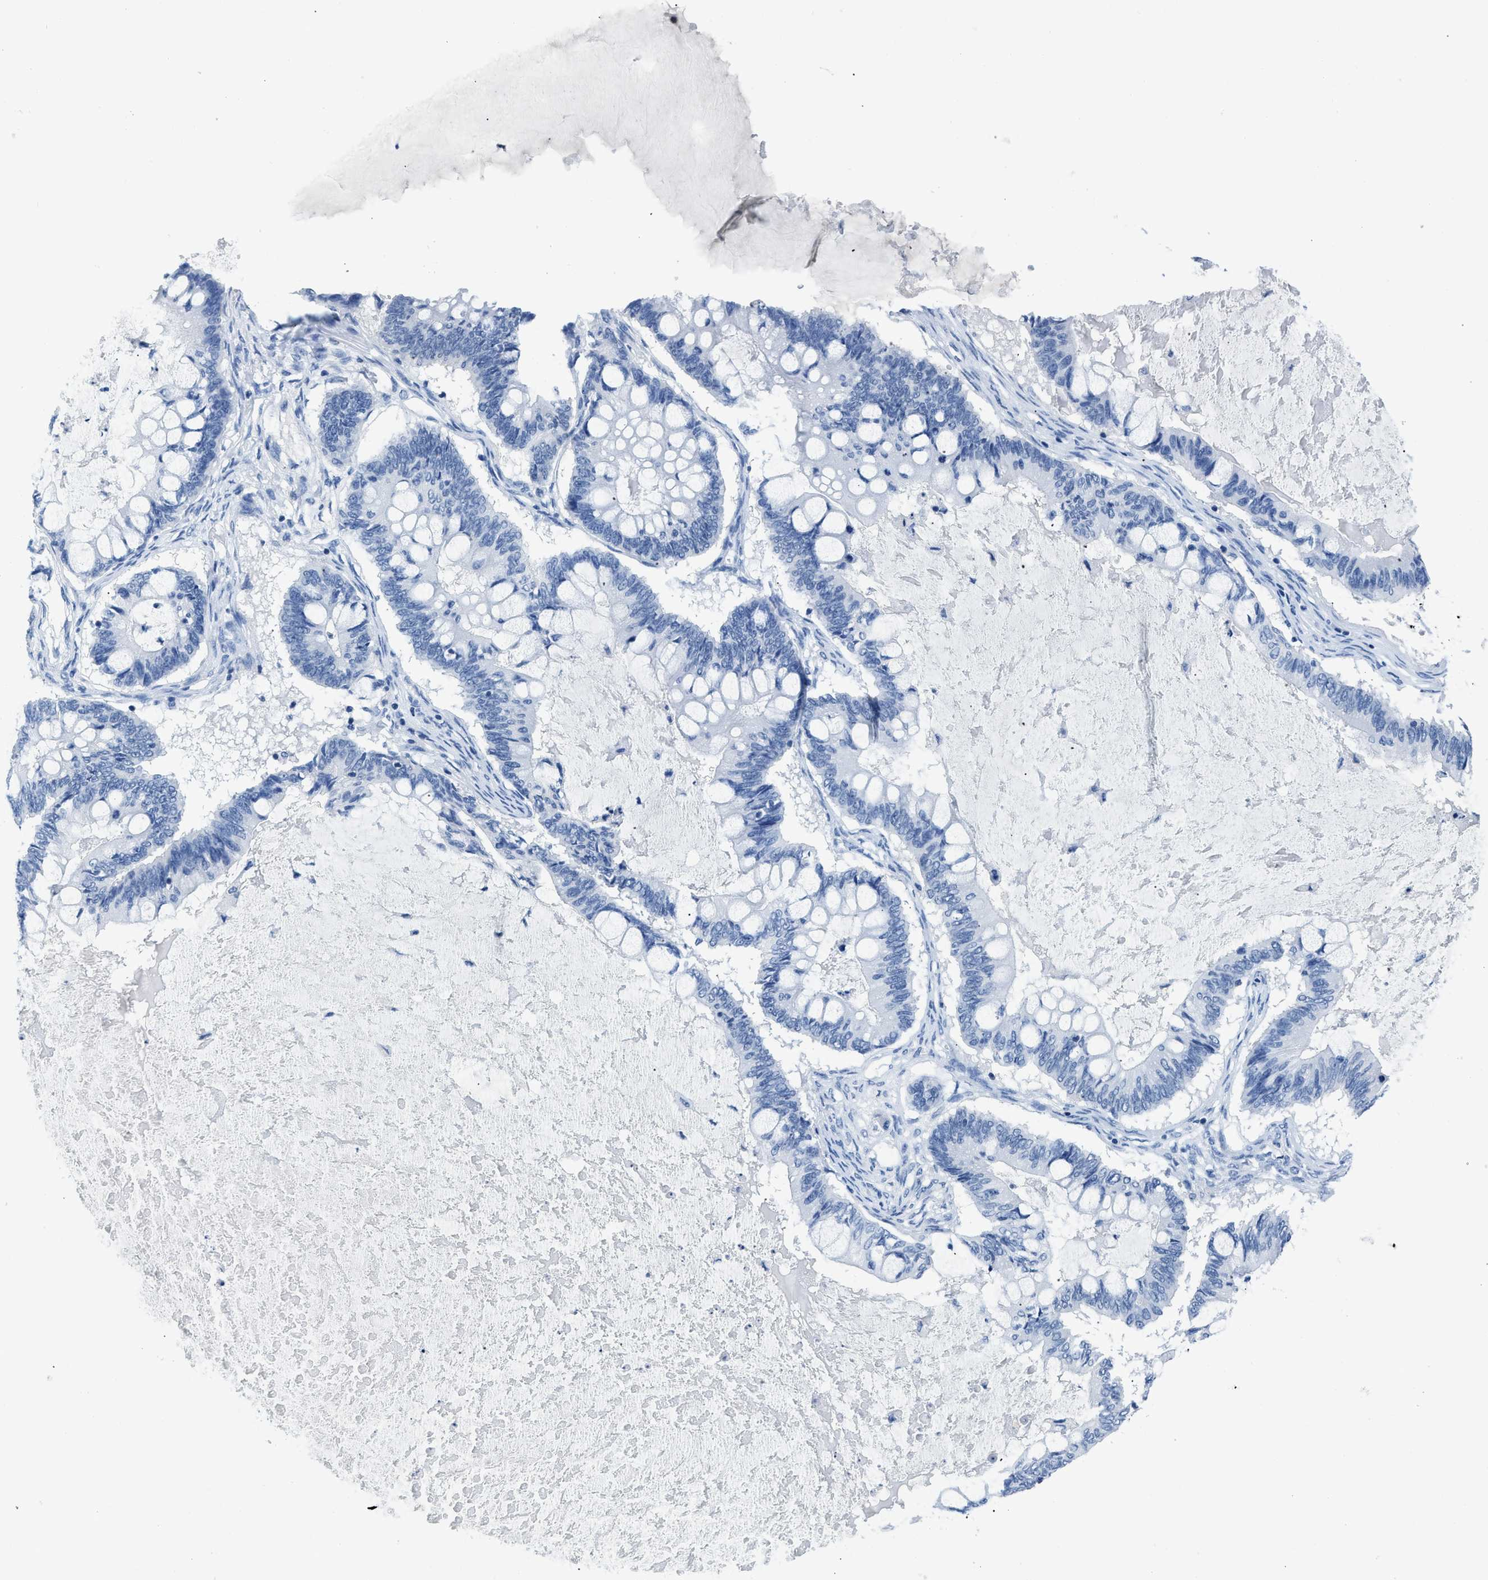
{"staining": {"intensity": "negative", "quantity": "none", "location": "none"}, "tissue": "ovarian cancer", "cell_type": "Tumor cells", "image_type": "cancer", "snomed": [{"axis": "morphology", "description": "Cystadenocarcinoma, mucinous, NOS"}, {"axis": "topography", "description": "Ovary"}], "caption": "IHC of human mucinous cystadenocarcinoma (ovarian) shows no positivity in tumor cells.", "gene": "NFATC2", "patient": {"sex": "female", "age": 61}}